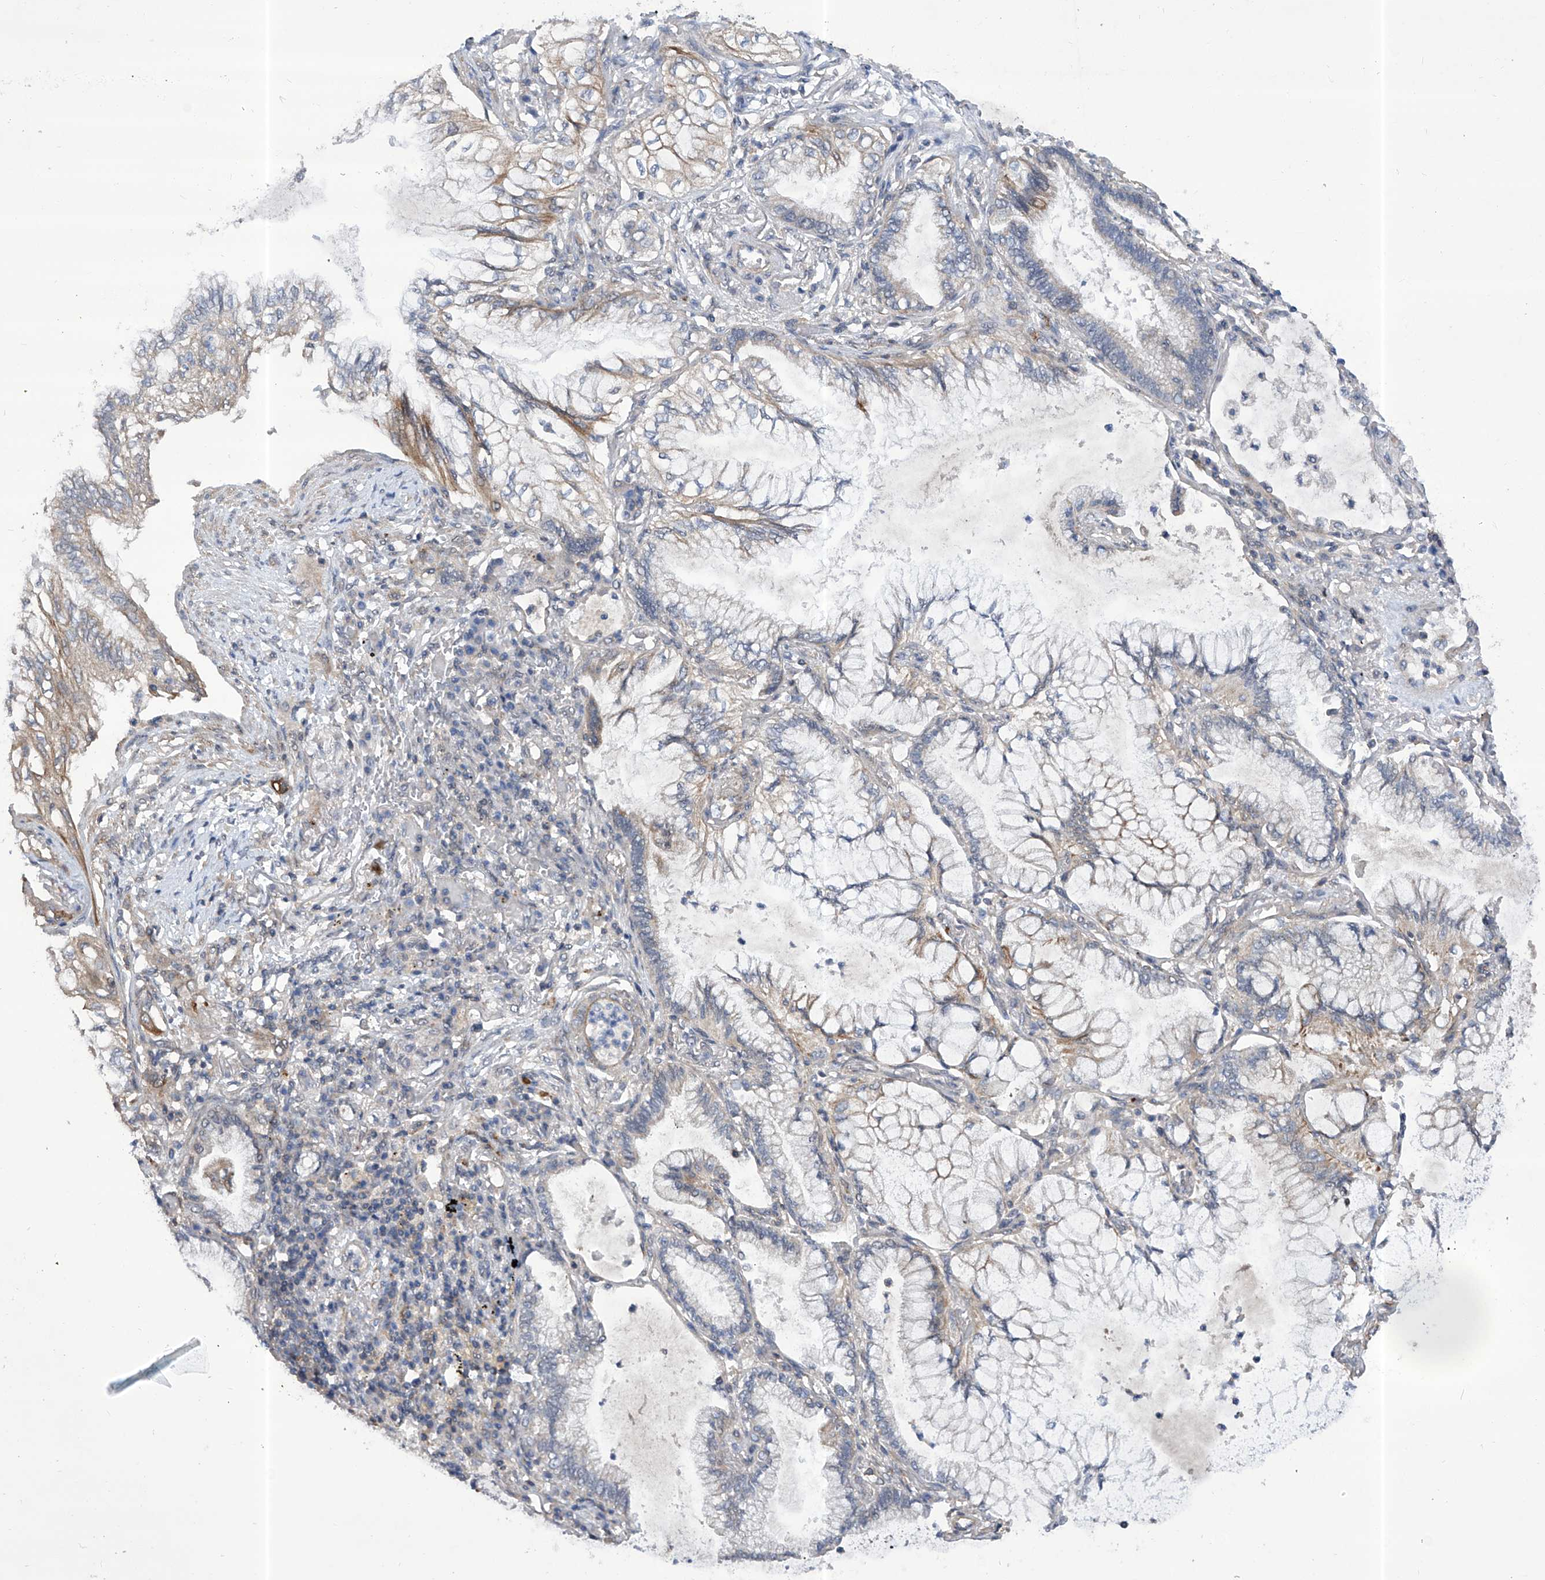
{"staining": {"intensity": "moderate", "quantity": "<25%", "location": "cytoplasmic/membranous"}, "tissue": "lung cancer", "cell_type": "Tumor cells", "image_type": "cancer", "snomed": [{"axis": "morphology", "description": "Adenocarcinoma, NOS"}, {"axis": "topography", "description": "Lung"}], "caption": "This photomicrograph displays lung cancer stained with immunohistochemistry to label a protein in brown. The cytoplasmic/membranous of tumor cells show moderate positivity for the protein. Nuclei are counter-stained blue.", "gene": "KIFC2", "patient": {"sex": "female", "age": 70}}